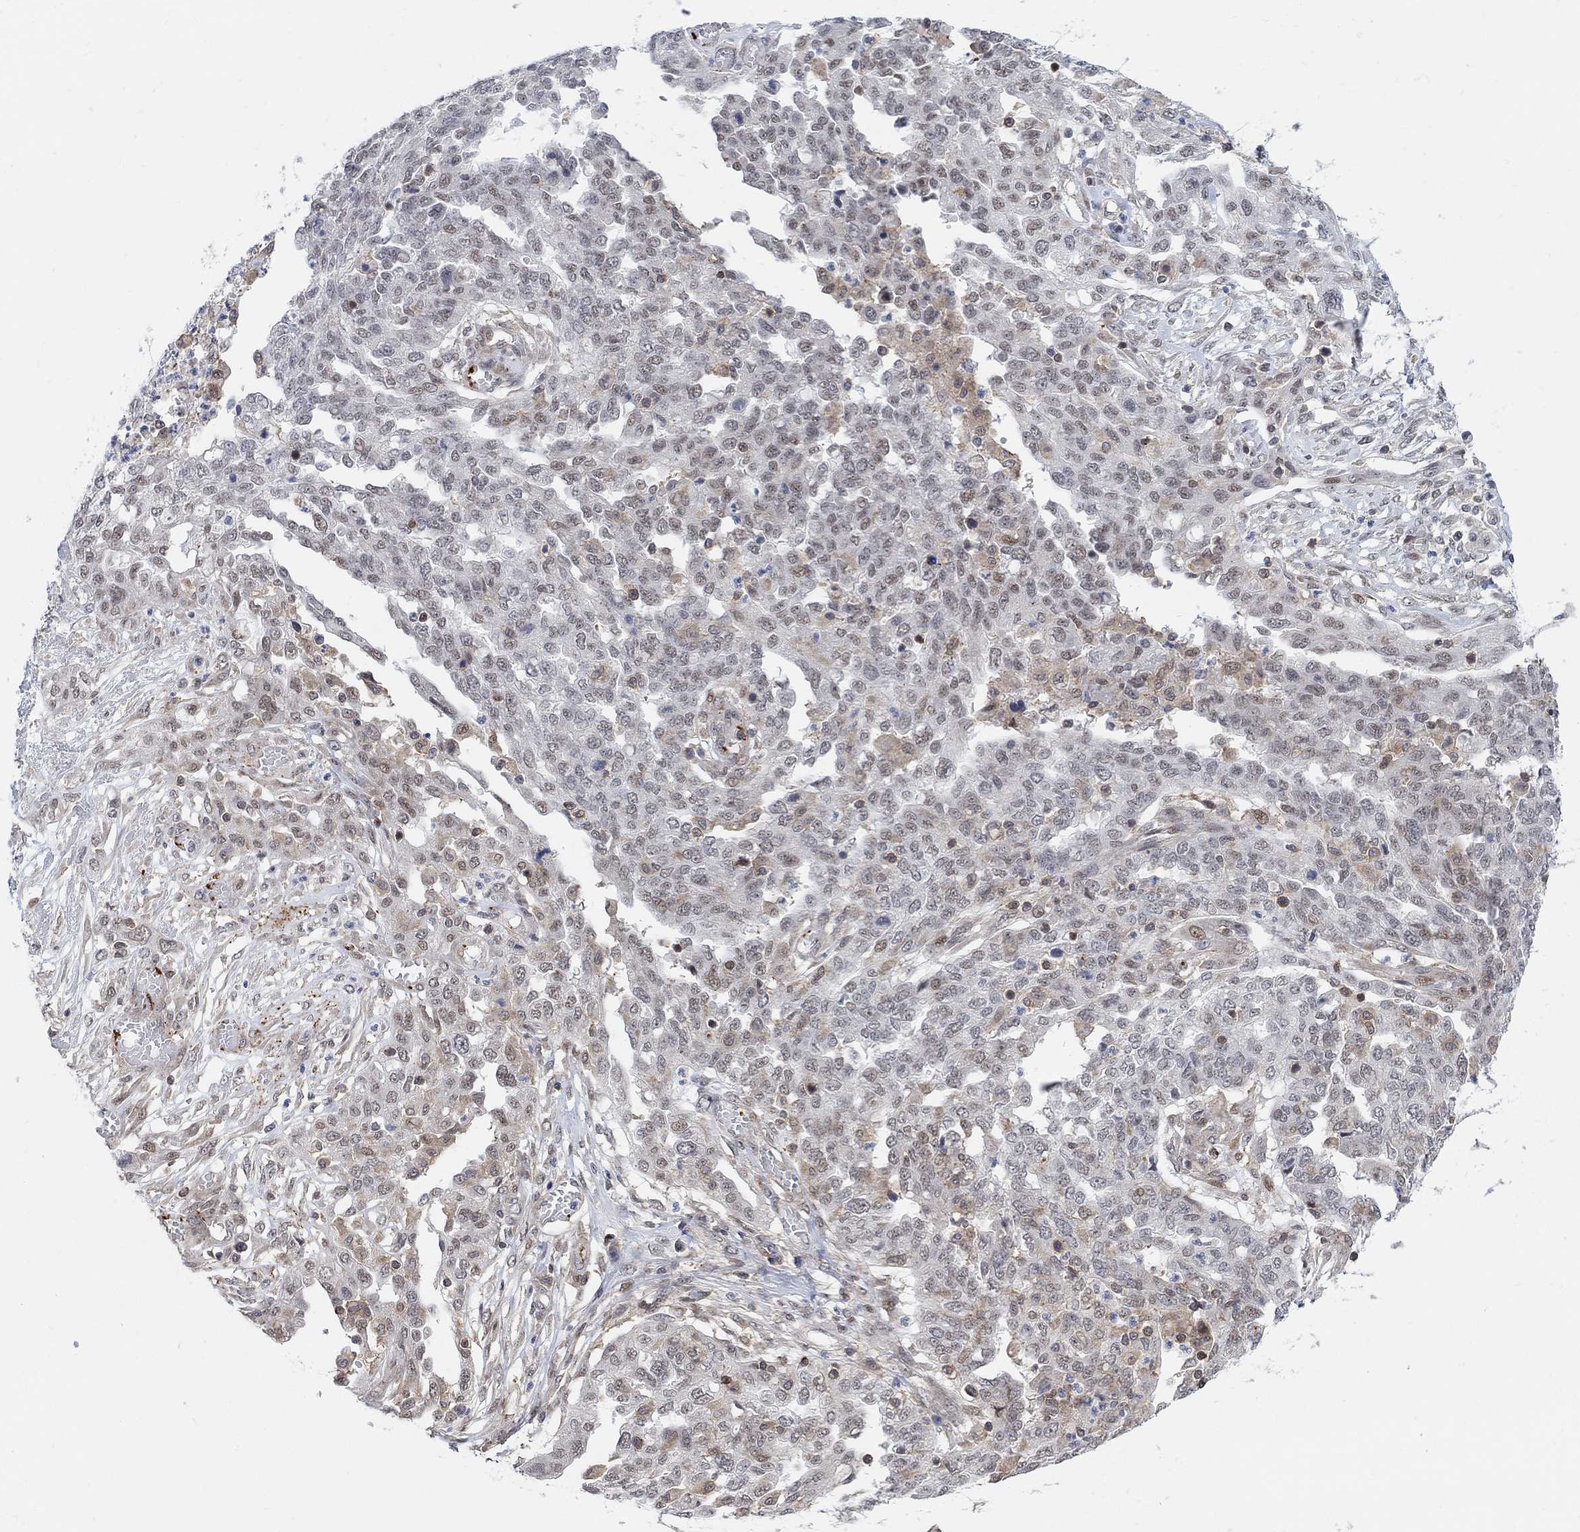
{"staining": {"intensity": "weak", "quantity": "<25%", "location": "cytoplasmic/membranous,nuclear"}, "tissue": "ovarian cancer", "cell_type": "Tumor cells", "image_type": "cancer", "snomed": [{"axis": "morphology", "description": "Cystadenocarcinoma, serous, NOS"}, {"axis": "topography", "description": "Ovary"}], "caption": "Serous cystadenocarcinoma (ovarian) was stained to show a protein in brown. There is no significant staining in tumor cells.", "gene": "PWWP2B", "patient": {"sex": "female", "age": 67}}